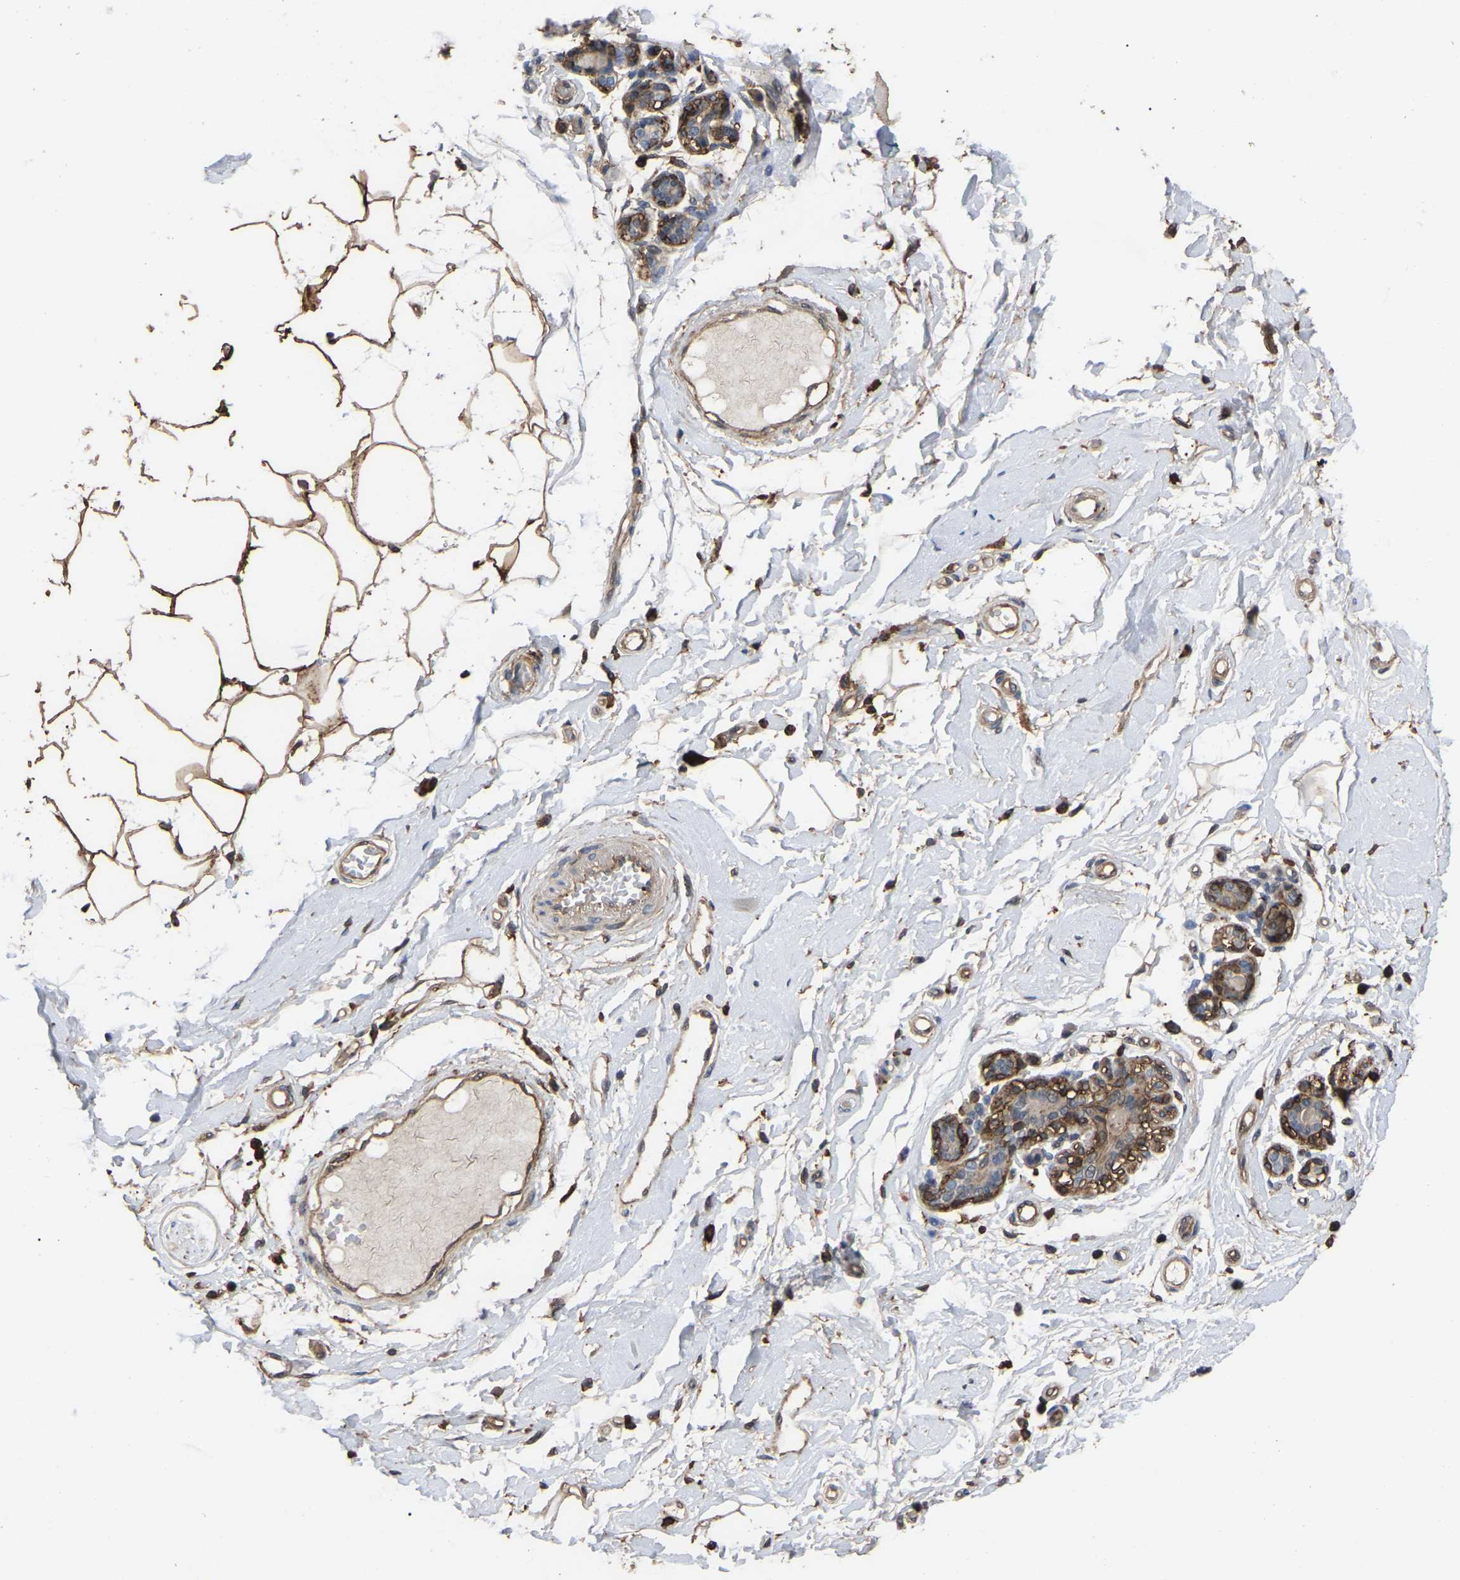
{"staining": {"intensity": "strong", "quantity": ">75%", "location": "cytoplasmic/membranous"}, "tissue": "breast", "cell_type": "Adipocytes", "image_type": "normal", "snomed": [{"axis": "morphology", "description": "Normal tissue, NOS"}, {"axis": "morphology", "description": "Lobular carcinoma"}, {"axis": "topography", "description": "Breast"}], "caption": "The immunohistochemical stain highlights strong cytoplasmic/membranous staining in adipocytes of normal breast.", "gene": "CIT", "patient": {"sex": "female", "age": 59}}